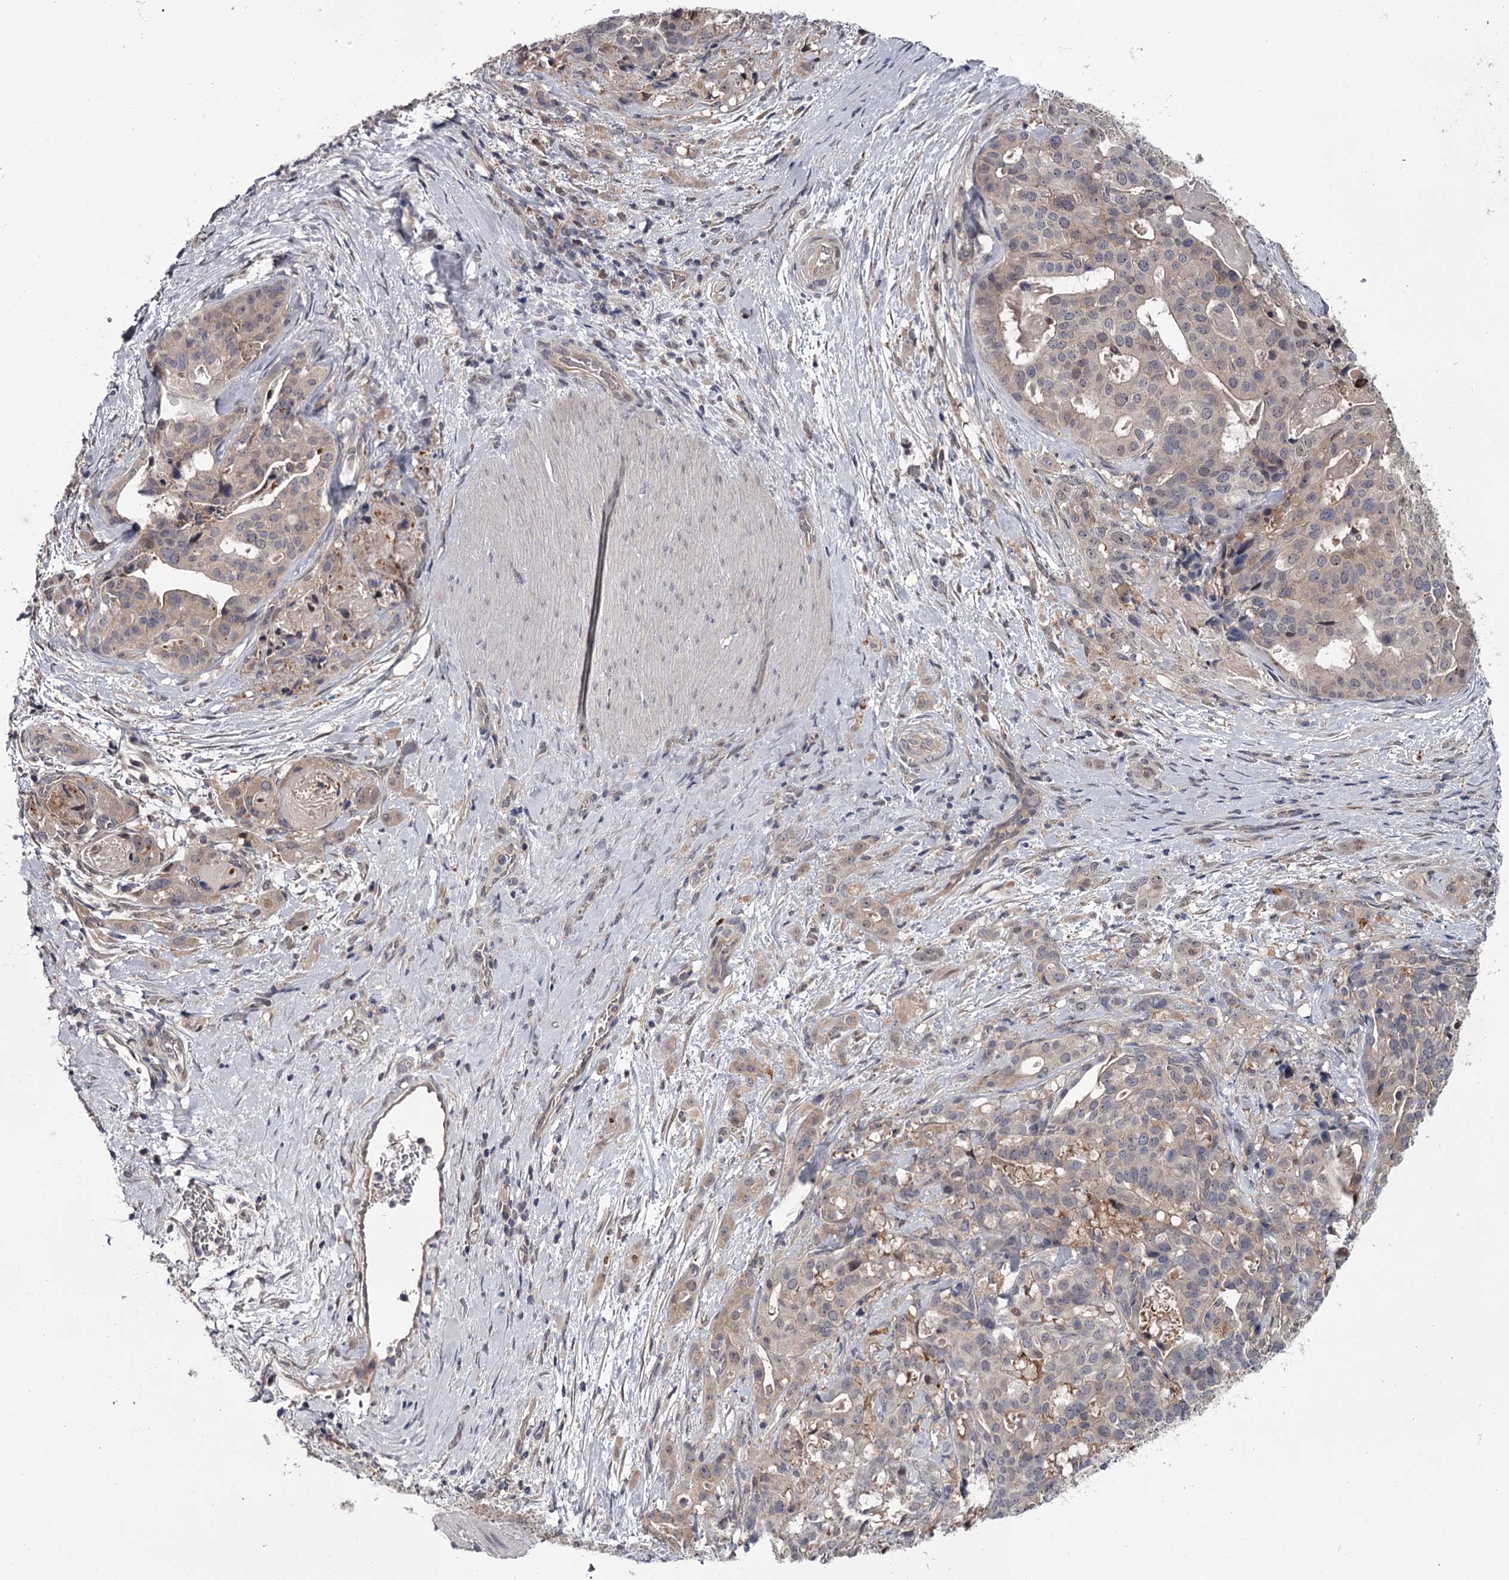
{"staining": {"intensity": "negative", "quantity": "none", "location": "none"}, "tissue": "stomach cancer", "cell_type": "Tumor cells", "image_type": "cancer", "snomed": [{"axis": "morphology", "description": "Adenocarcinoma, NOS"}, {"axis": "topography", "description": "Stomach"}], "caption": "Tumor cells are negative for brown protein staining in stomach adenocarcinoma.", "gene": "DAO", "patient": {"sex": "male", "age": 48}}